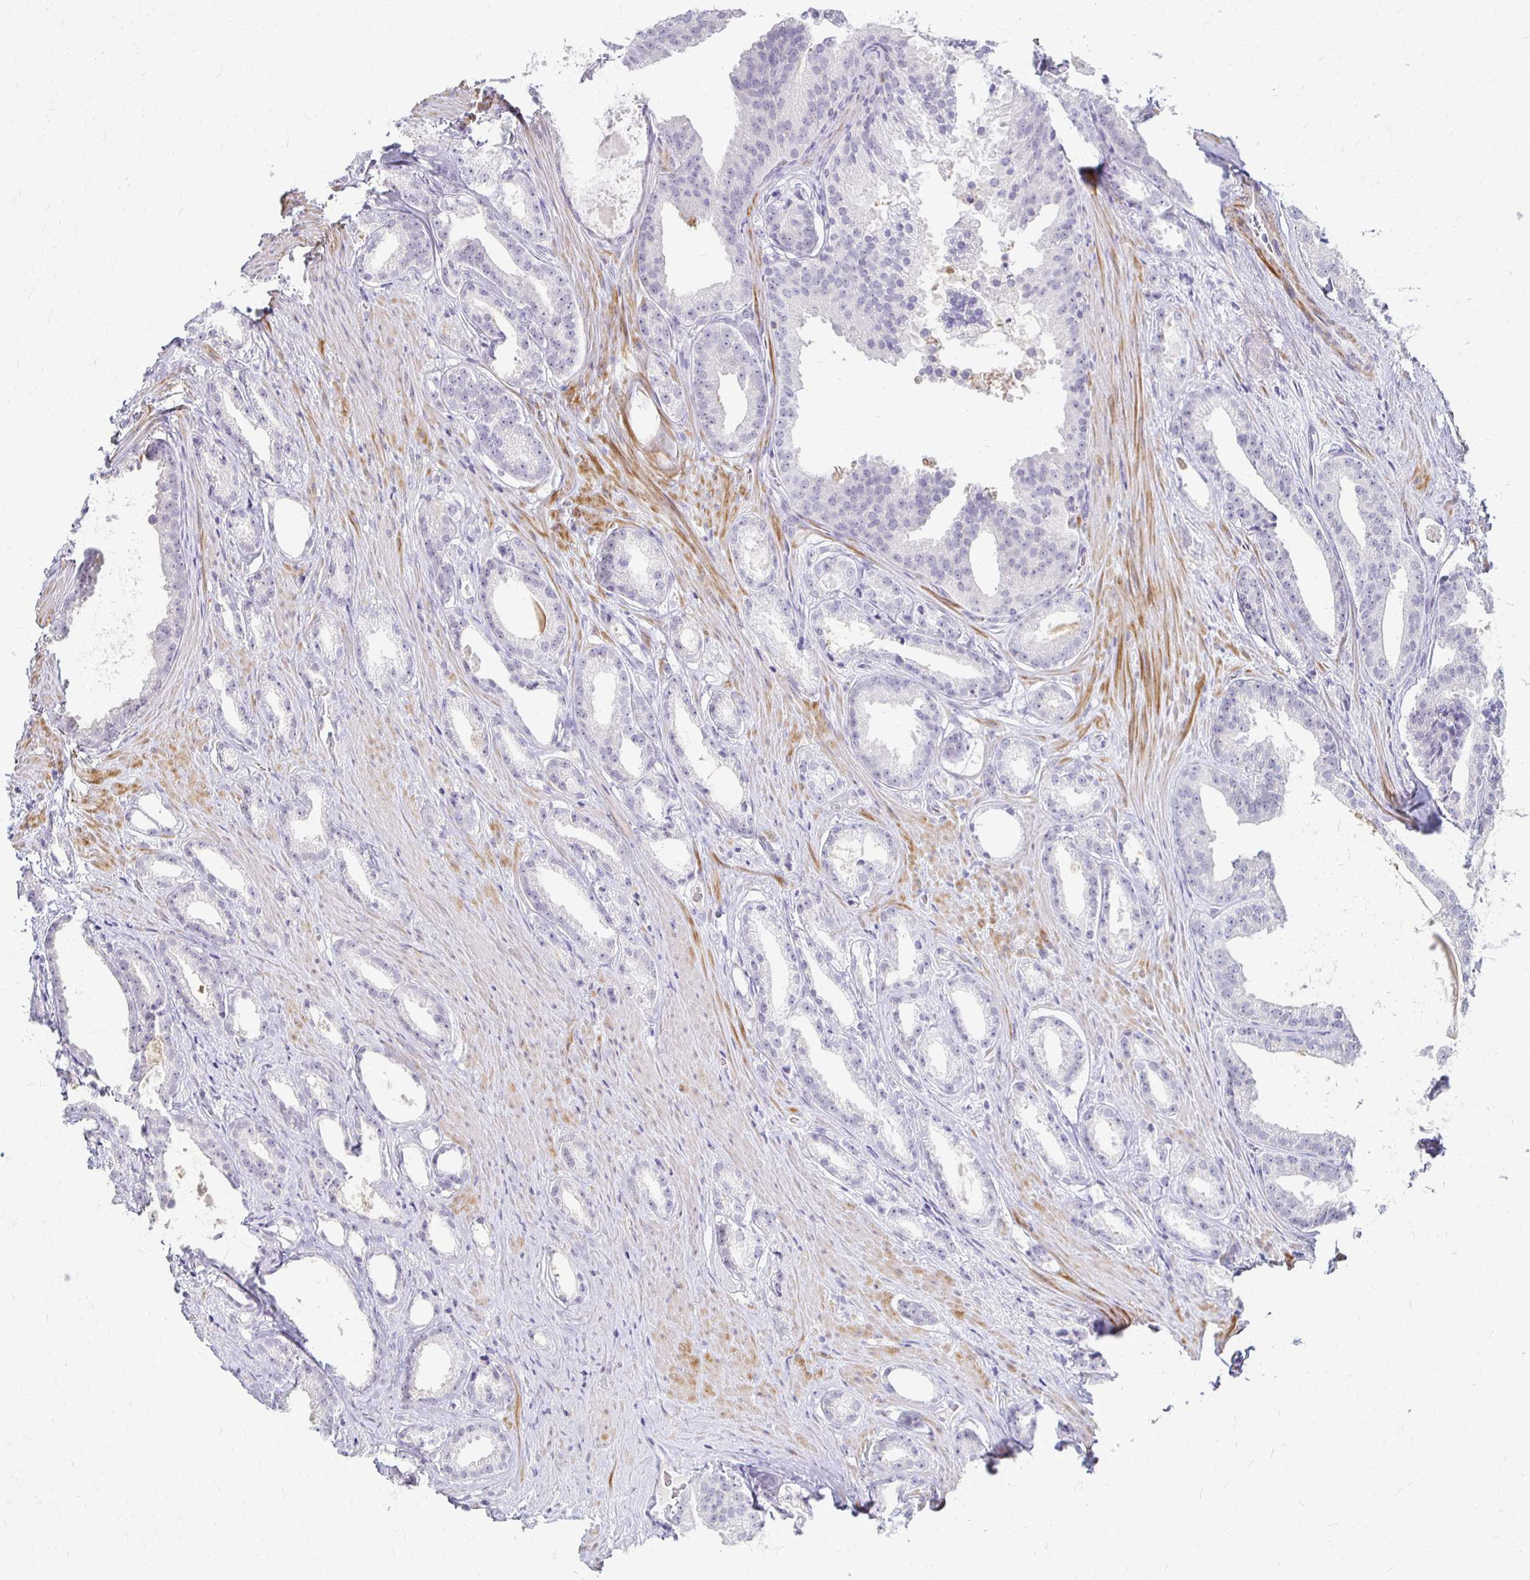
{"staining": {"intensity": "negative", "quantity": "none", "location": "none"}, "tissue": "prostate cancer", "cell_type": "Tumor cells", "image_type": "cancer", "snomed": [{"axis": "morphology", "description": "Adenocarcinoma, Low grade"}, {"axis": "topography", "description": "Prostate"}], "caption": "Prostate cancer (low-grade adenocarcinoma) was stained to show a protein in brown. There is no significant positivity in tumor cells. (Immunohistochemistry (ihc), brightfield microscopy, high magnification).", "gene": "FOXO4", "patient": {"sex": "male", "age": 65}}